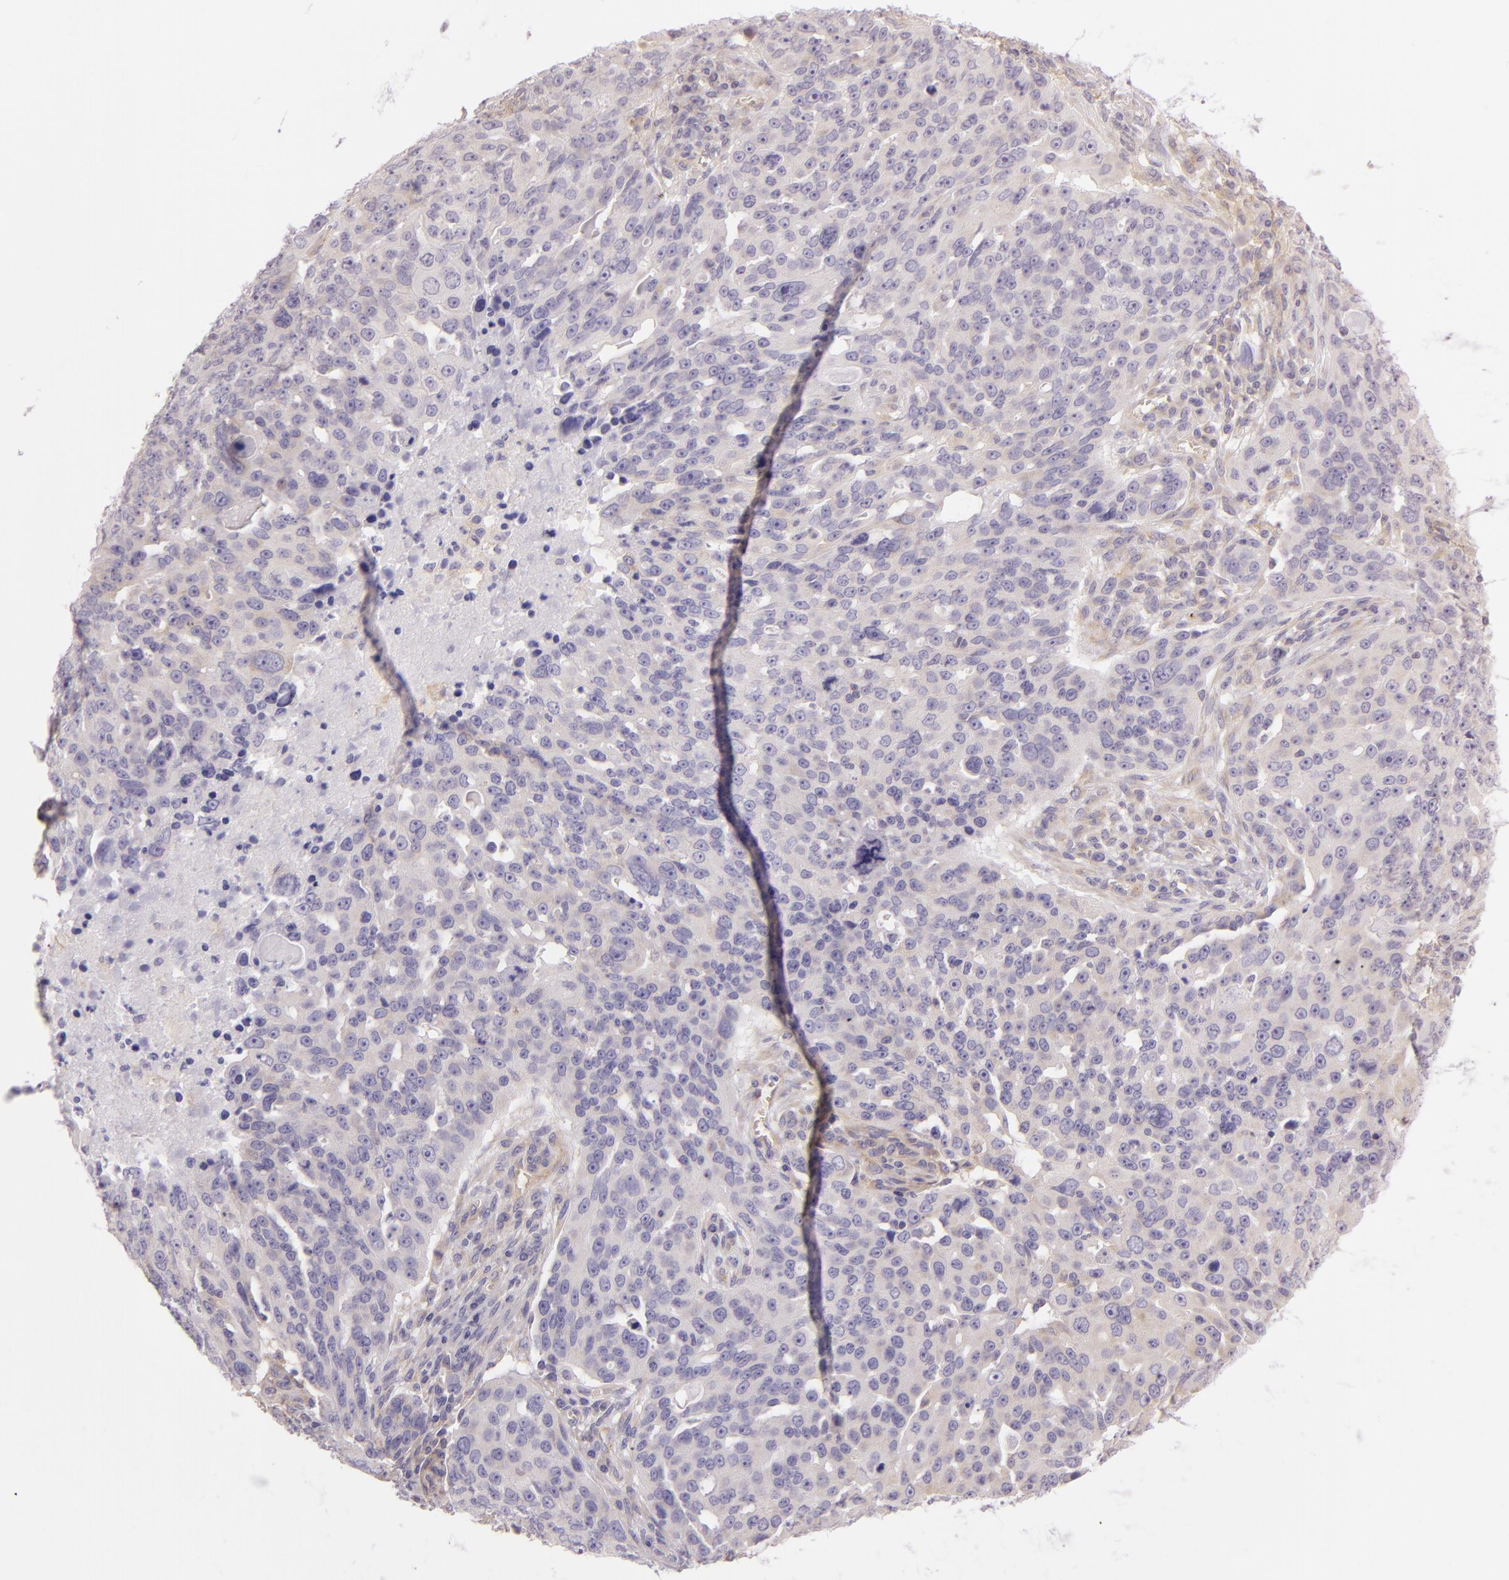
{"staining": {"intensity": "negative", "quantity": "none", "location": "none"}, "tissue": "ovarian cancer", "cell_type": "Tumor cells", "image_type": "cancer", "snomed": [{"axis": "morphology", "description": "Carcinoma, endometroid"}, {"axis": "topography", "description": "Ovary"}], "caption": "The micrograph demonstrates no significant expression in tumor cells of endometroid carcinoma (ovarian). The staining was performed using DAB to visualize the protein expression in brown, while the nuclei were stained in blue with hematoxylin (Magnification: 20x).", "gene": "ZC3H7B", "patient": {"sex": "female", "age": 75}}